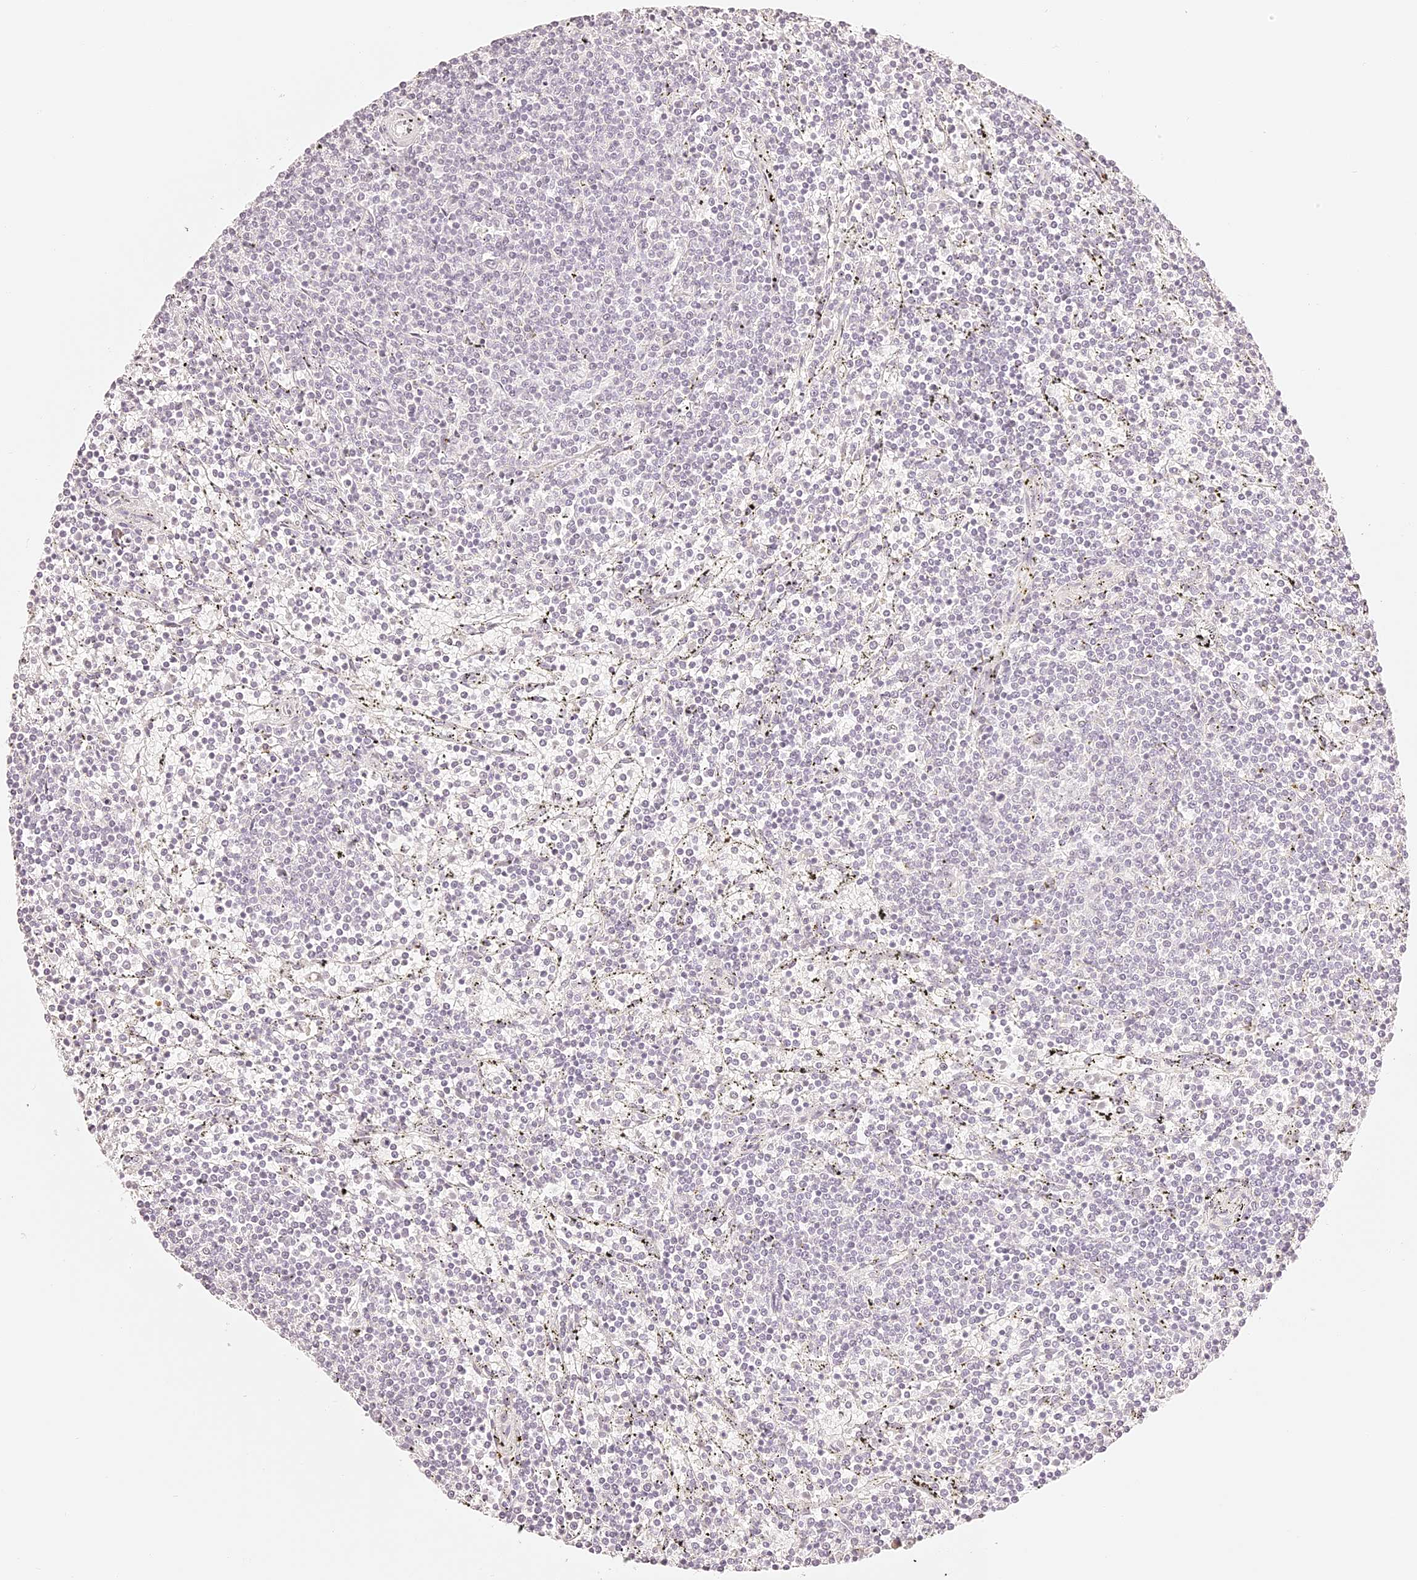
{"staining": {"intensity": "negative", "quantity": "none", "location": "none"}, "tissue": "lymphoma", "cell_type": "Tumor cells", "image_type": "cancer", "snomed": [{"axis": "morphology", "description": "Malignant lymphoma, non-Hodgkin's type, Low grade"}, {"axis": "topography", "description": "Spleen"}], "caption": "High power microscopy histopathology image of an immunohistochemistry (IHC) image of malignant lymphoma, non-Hodgkin's type (low-grade), revealing no significant staining in tumor cells. Brightfield microscopy of IHC stained with DAB (brown) and hematoxylin (blue), captured at high magnification.", "gene": "TRIM45", "patient": {"sex": "female", "age": 50}}